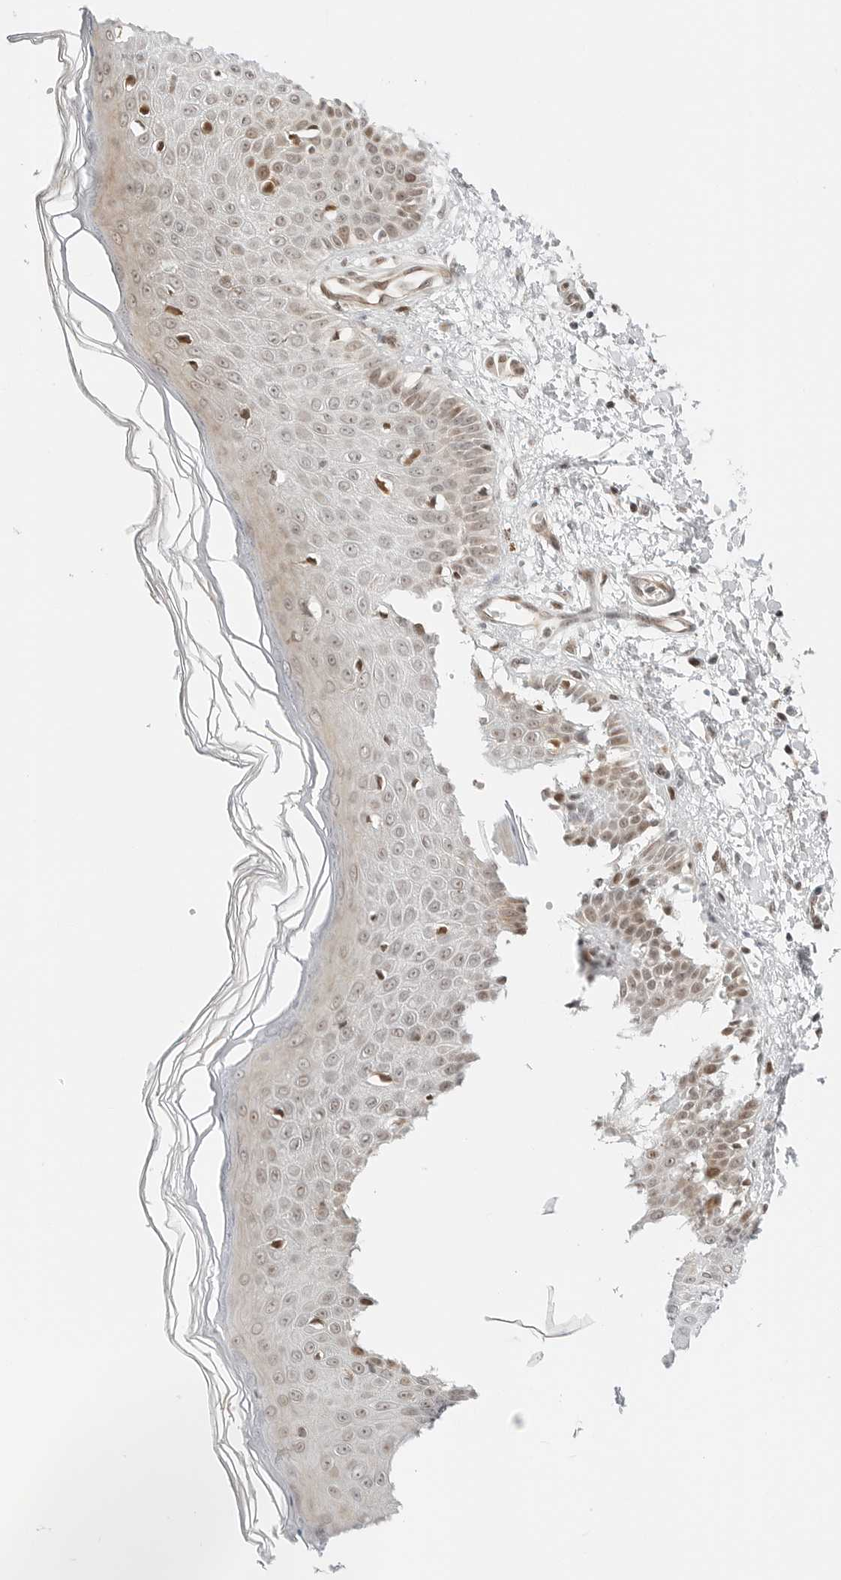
{"staining": {"intensity": "negative", "quantity": "none", "location": "none"}, "tissue": "skin", "cell_type": "Fibroblasts", "image_type": "normal", "snomed": [{"axis": "morphology", "description": "Normal tissue, NOS"}, {"axis": "morphology", "description": "Inflammation, NOS"}, {"axis": "topography", "description": "Skin"}], "caption": "The immunohistochemistry (IHC) histopathology image has no significant staining in fibroblasts of skin.", "gene": "ZNF613", "patient": {"sex": "female", "age": 44}}